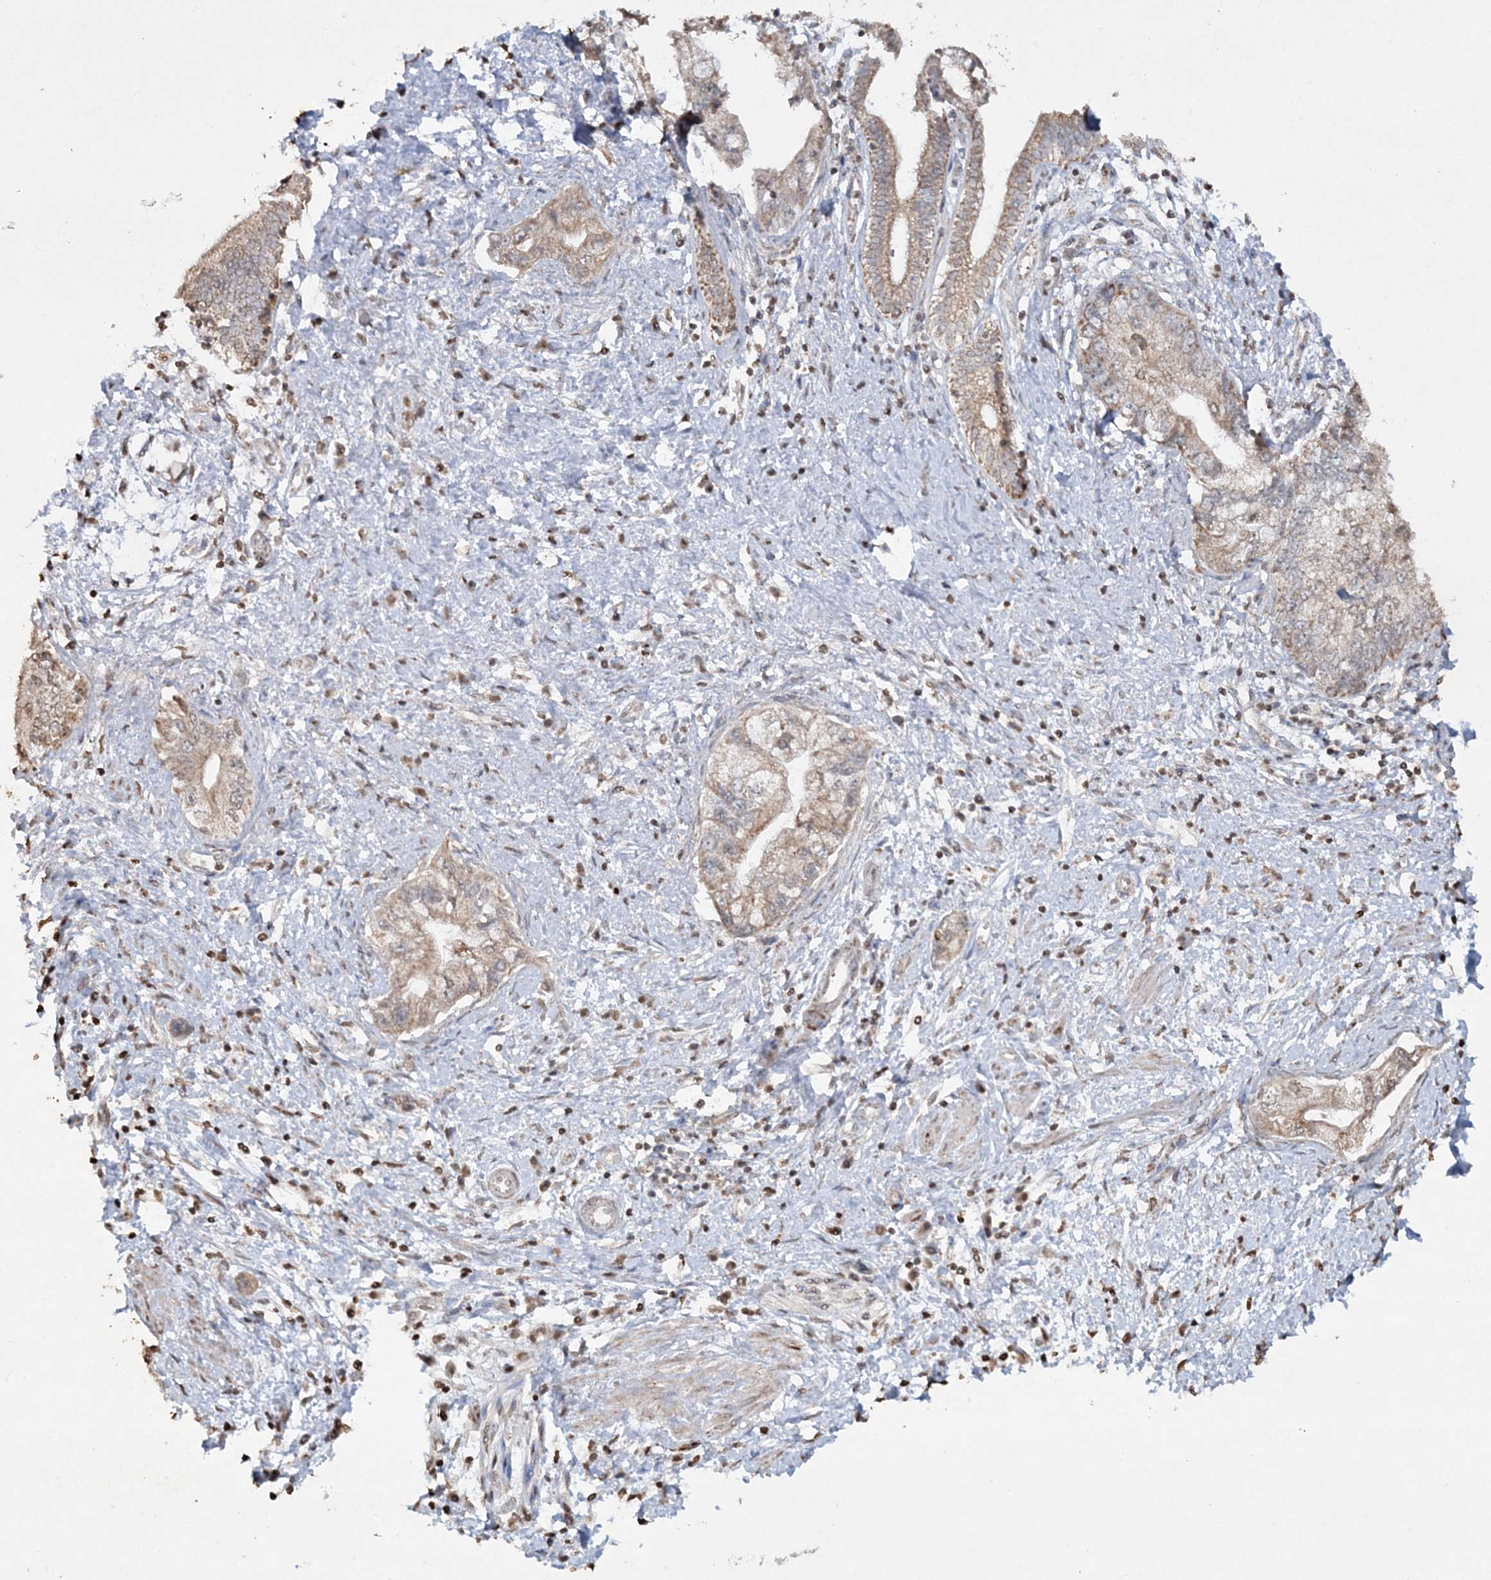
{"staining": {"intensity": "moderate", "quantity": ">75%", "location": "cytoplasmic/membranous"}, "tissue": "pancreatic cancer", "cell_type": "Tumor cells", "image_type": "cancer", "snomed": [{"axis": "morphology", "description": "Adenocarcinoma, NOS"}, {"axis": "topography", "description": "Pancreas"}], "caption": "Immunohistochemical staining of pancreatic cancer shows medium levels of moderate cytoplasmic/membranous protein expression in about >75% of tumor cells.", "gene": "TTC7A", "patient": {"sex": "female", "age": 73}}